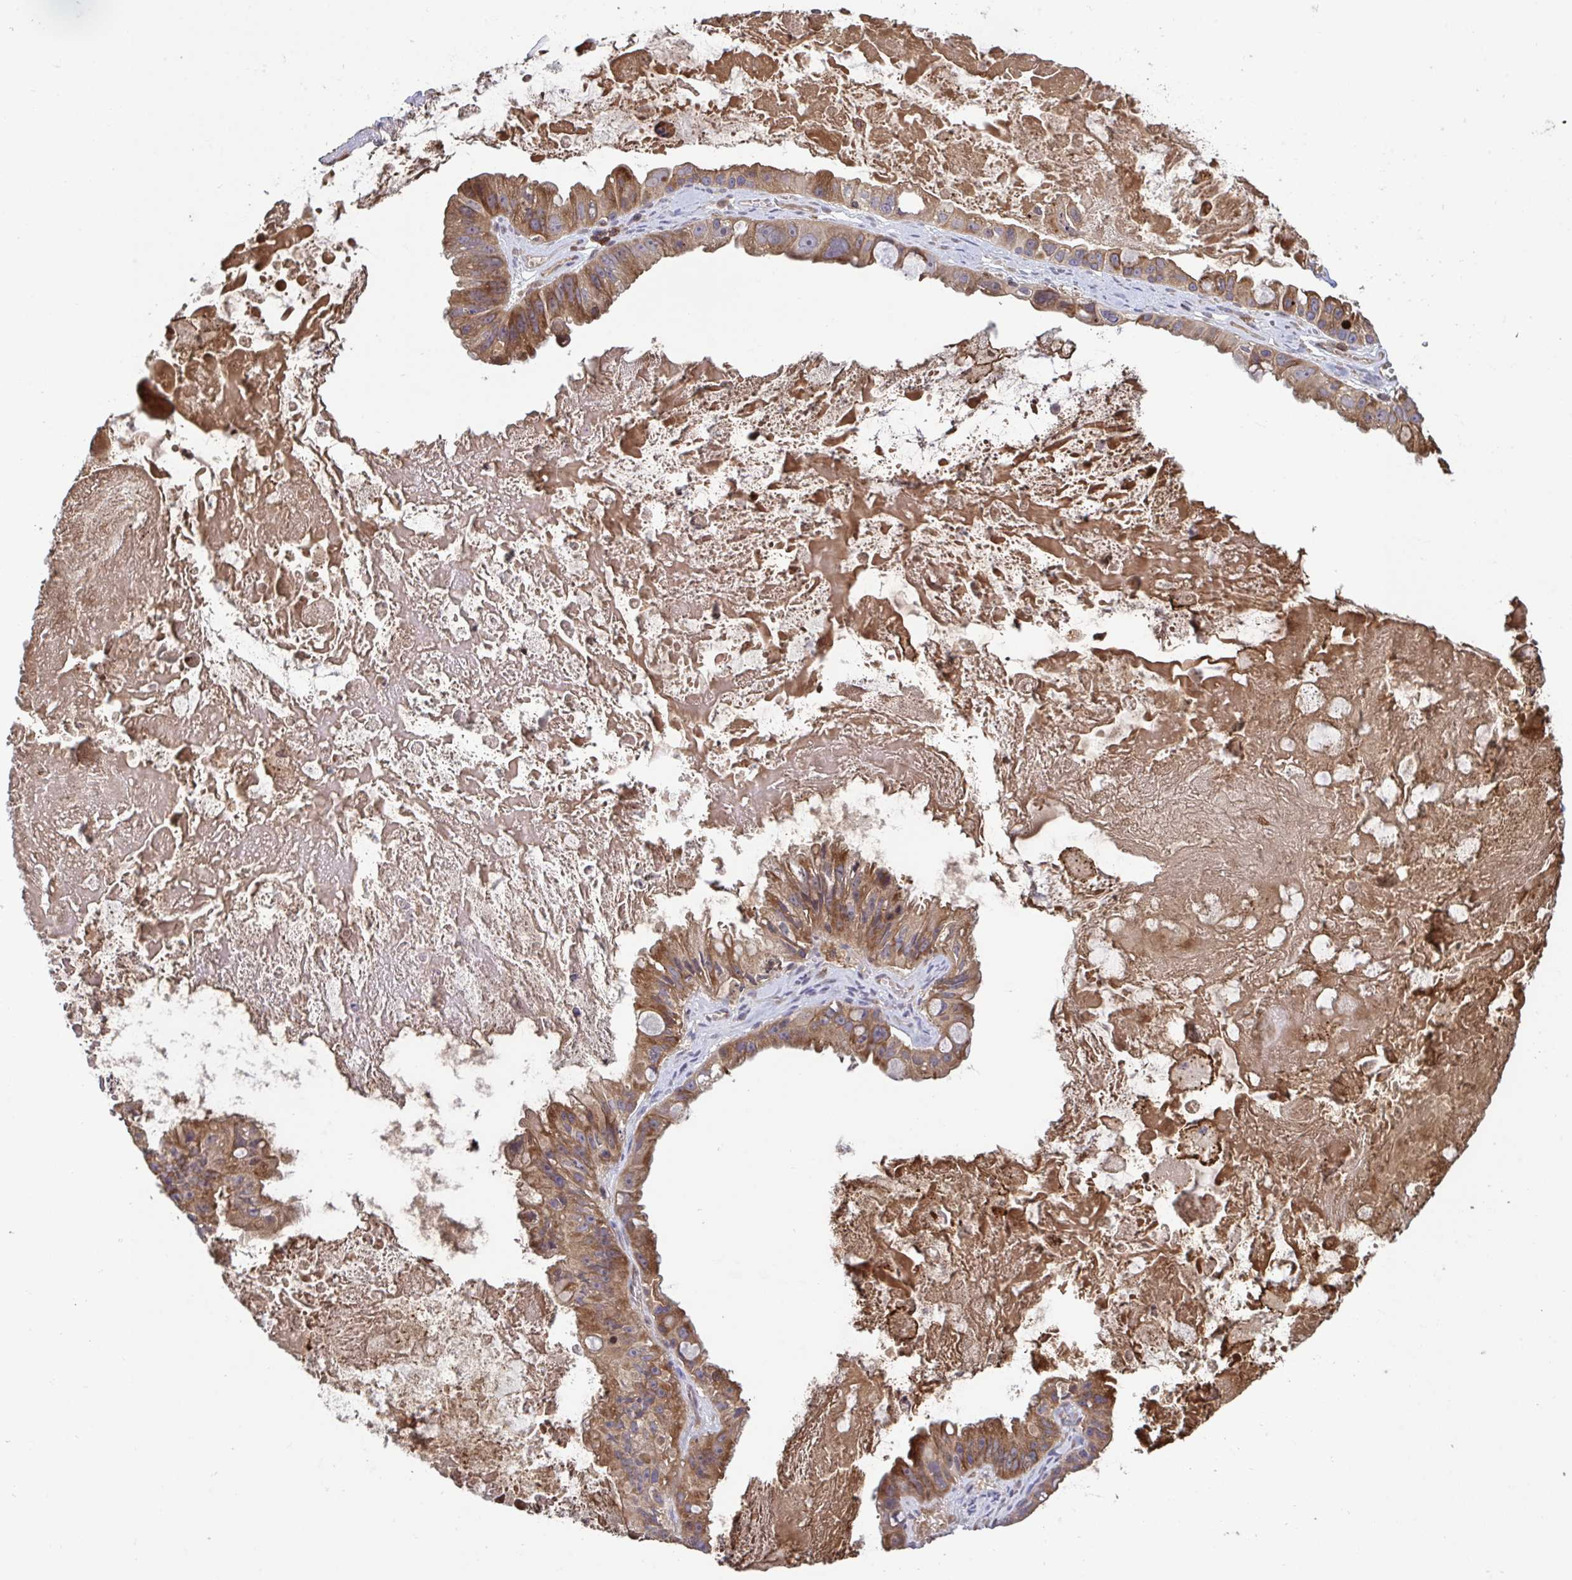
{"staining": {"intensity": "moderate", "quantity": ">75%", "location": "cytoplasmic/membranous"}, "tissue": "ovarian cancer", "cell_type": "Tumor cells", "image_type": "cancer", "snomed": [{"axis": "morphology", "description": "Cystadenocarcinoma, mucinous, NOS"}, {"axis": "topography", "description": "Ovary"}], "caption": "Tumor cells exhibit medium levels of moderate cytoplasmic/membranous positivity in about >75% of cells in human ovarian cancer (mucinous cystadenocarcinoma).", "gene": "IL1R1", "patient": {"sex": "female", "age": 61}}